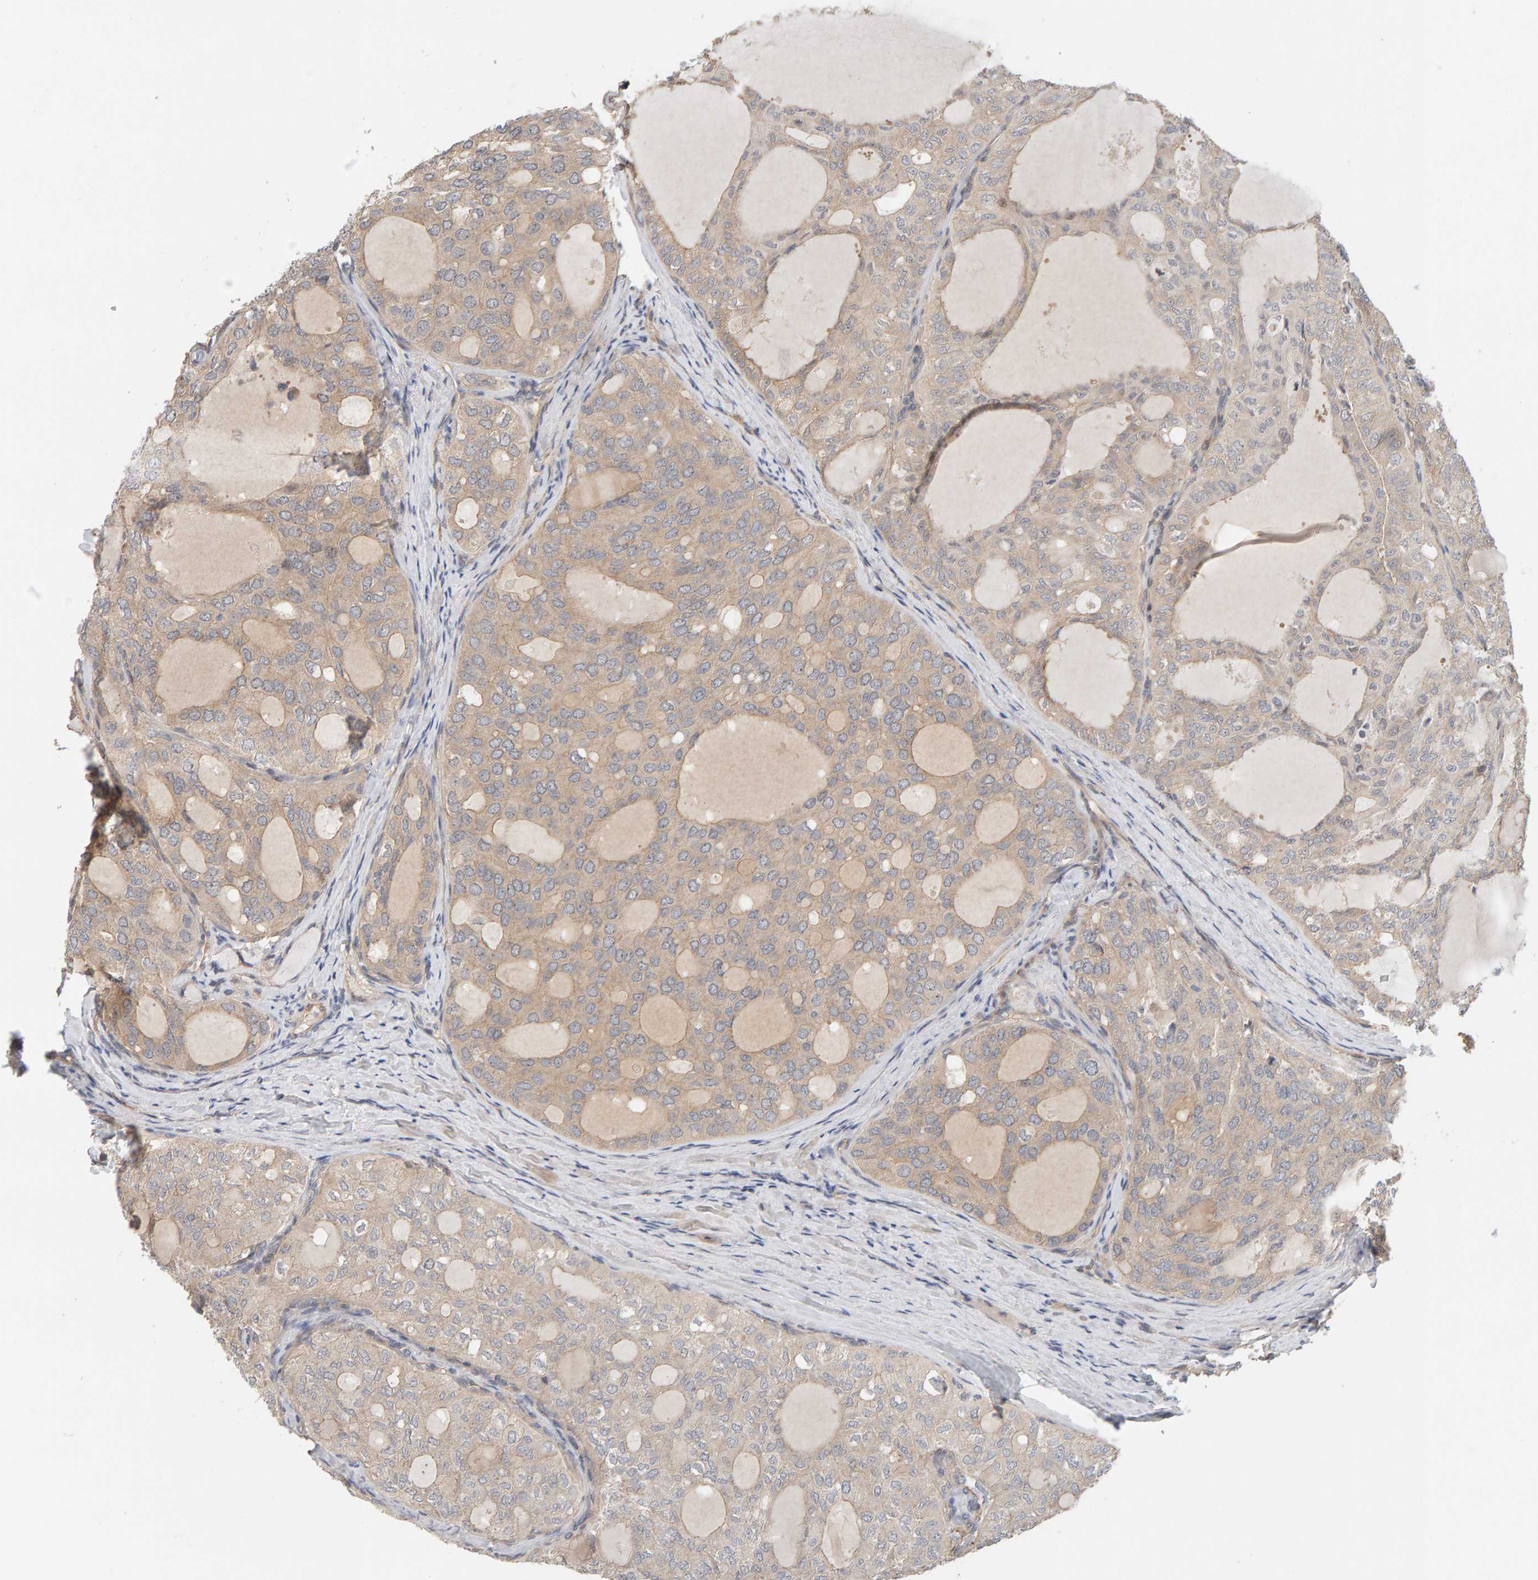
{"staining": {"intensity": "weak", "quantity": ">75%", "location": "cytoplasmic/membranous"}, "tissue": "thyroid cancer", "cell_type": "Tumor cells", "image_type": "cancer", "snomed": [{"axis": "morphology", "description": "Follicular adenoma carcinoma, NOS"}, {"axis": "topography", "description": "Thyroid gland"}], "caption": "Protein analysis of follicular adenoma carcinoma (thyroid) tissue exhibits weak cytoplasmic/membranous positivity in about >75% of tumor cells.", "gene": "PPP1R16A", "patient": {"sex": "male", "age": 75}}